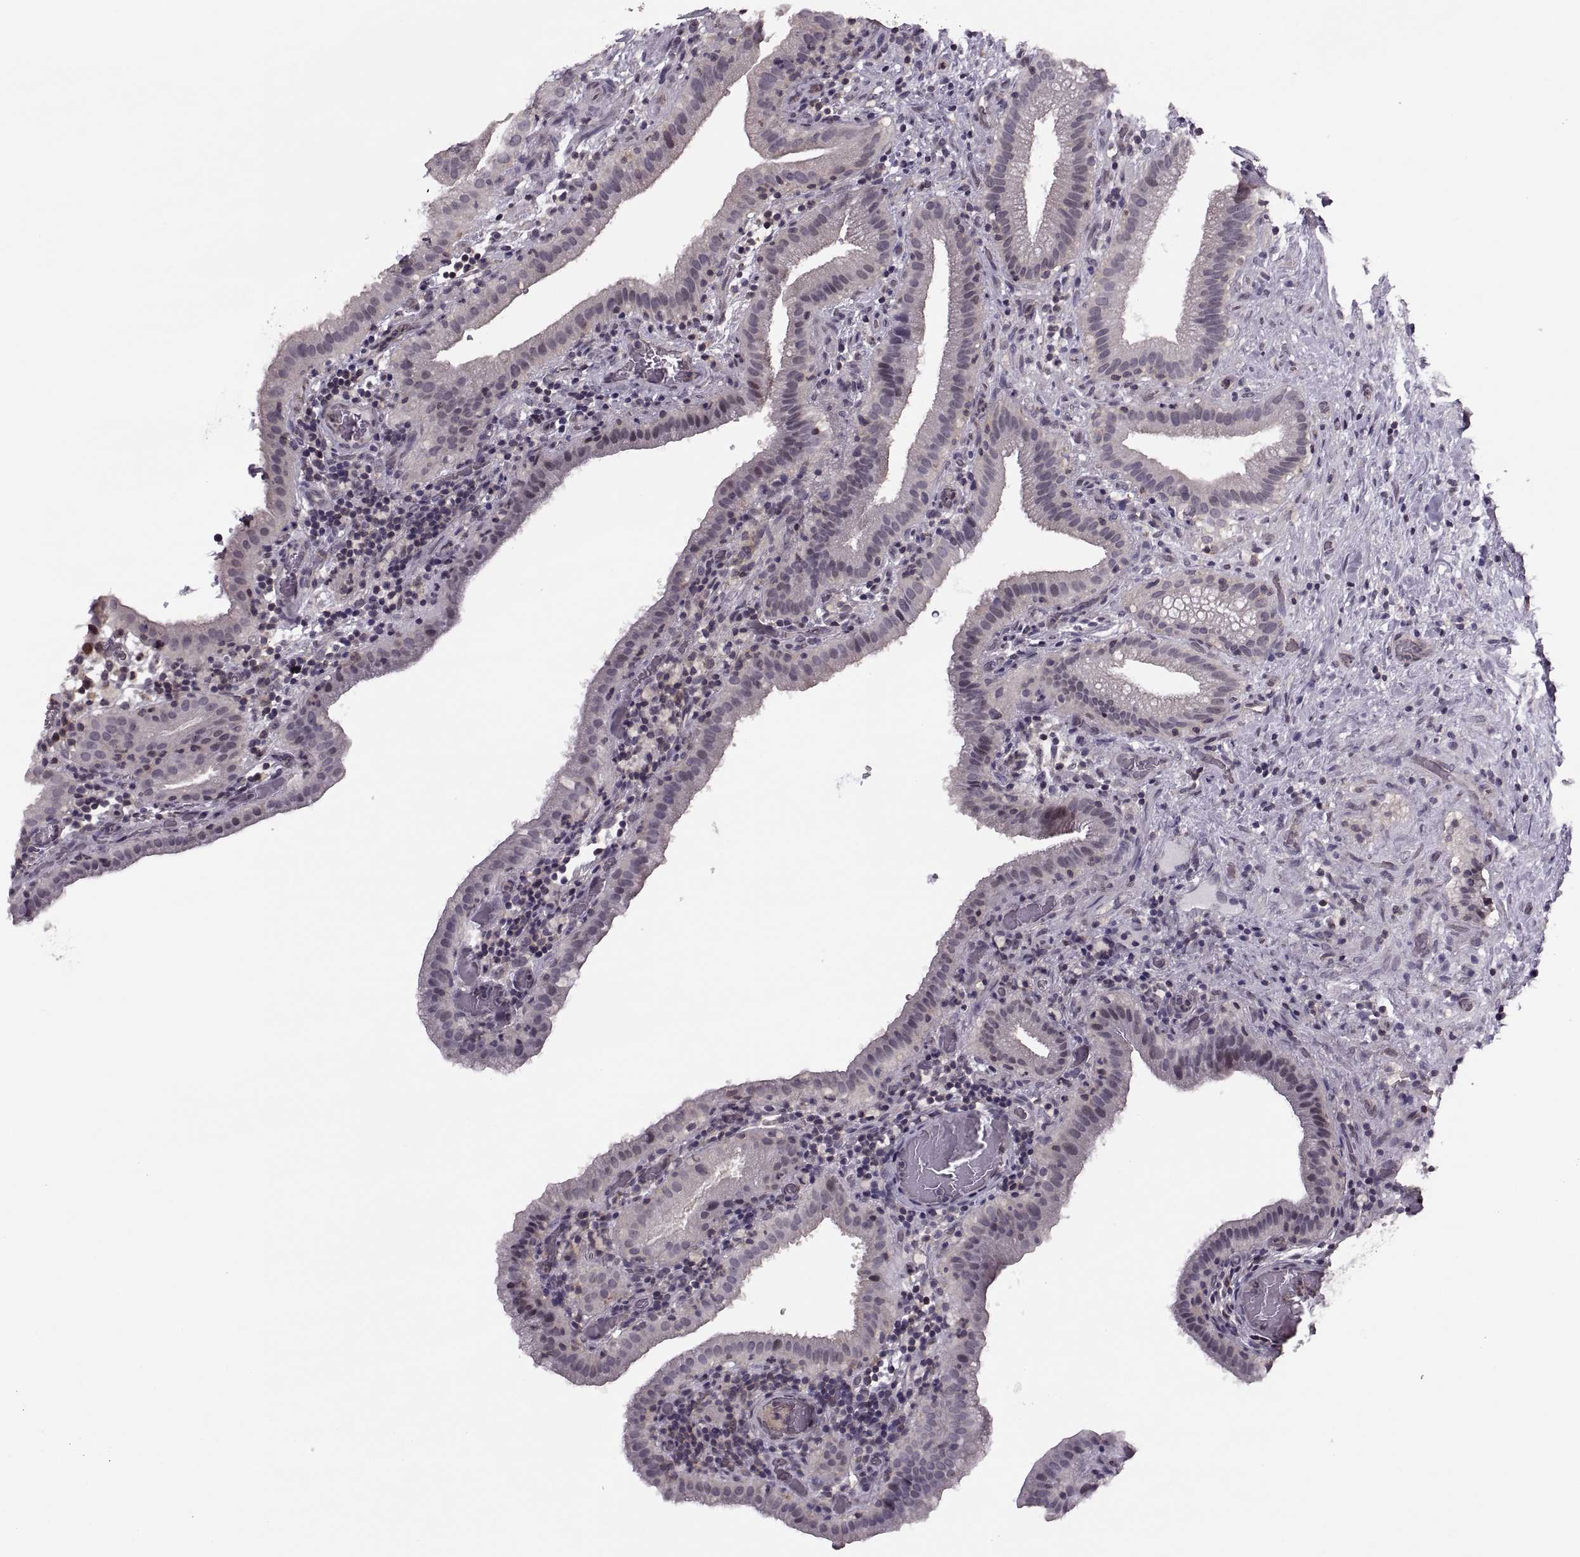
{"staining": {"intensity": "negative", "quantity": "none", "location": "none"}, "tissue": "gallbladder", "cell_type": "Glandular cells", "image_type": "normal", "snomed": [{"axis": "morphology", "description": "Normal tissue, NOS"}, {"axis": "topography", "description": "Gallbladder"}], "caption": "This is an immunohistochemistry image of unremarkable human gallbladder. There is no staining in glandular cells.", "gene": "LUZP2", "patient": {"sex": "male", "age": 62}}